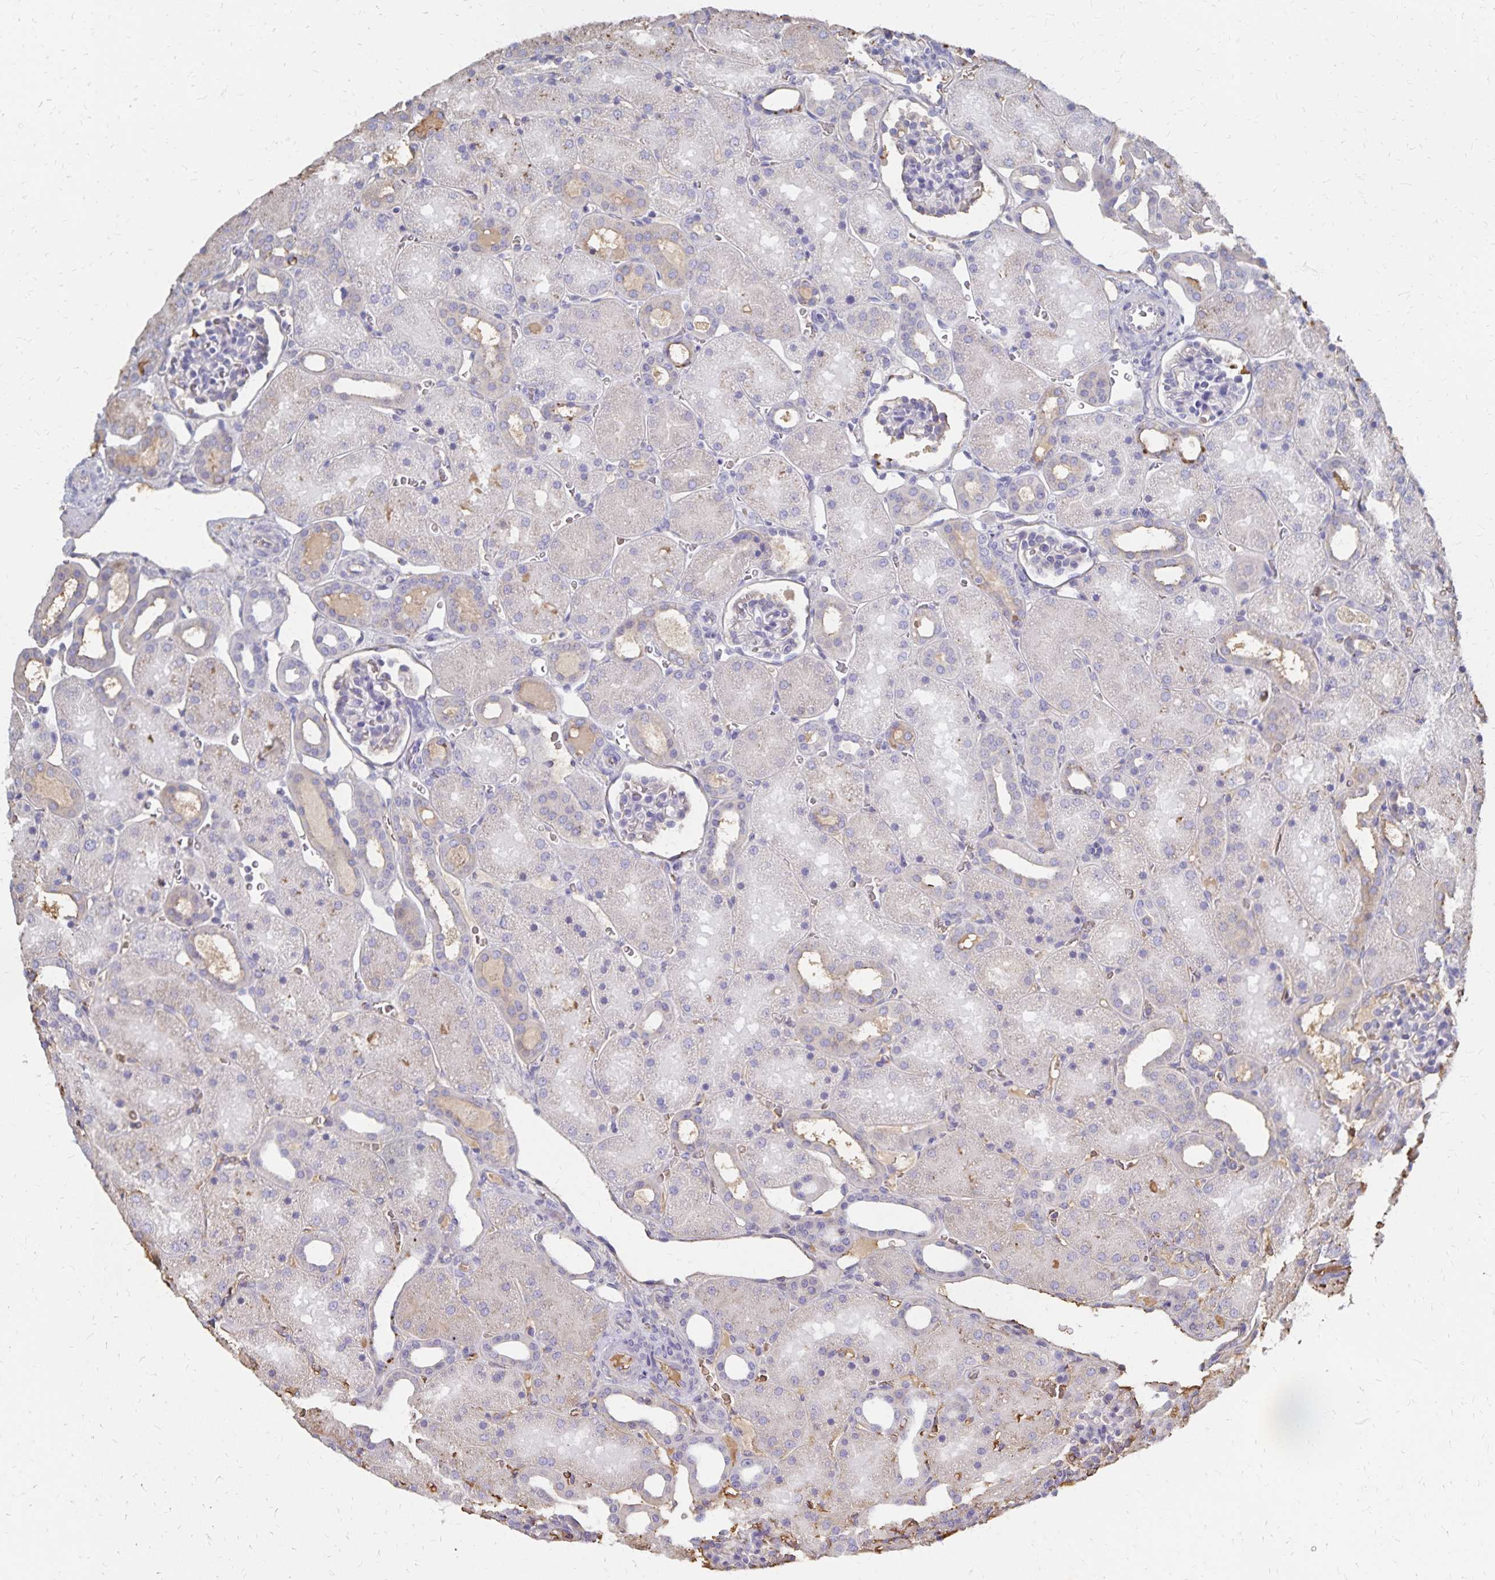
{"staining": {"intensity": "negative", "quantity": "none", "location": "none"}, "tissue": "kidney", "cell_type": "Cells in glomeruli", "image_type": "normal", "snomed": [{"axis": "morphology", "description": "Normal tissue, NOS"}, {"axis": "topography", "description": "Kidney"}], "caption": "There is no significant staining in cells in glomeruli of kidney. (DAB (3,3'-diaminobenzidine) IHC, high magnification).", "gene": "KISS1", "patient": {"sex": "male", "age": 2}}